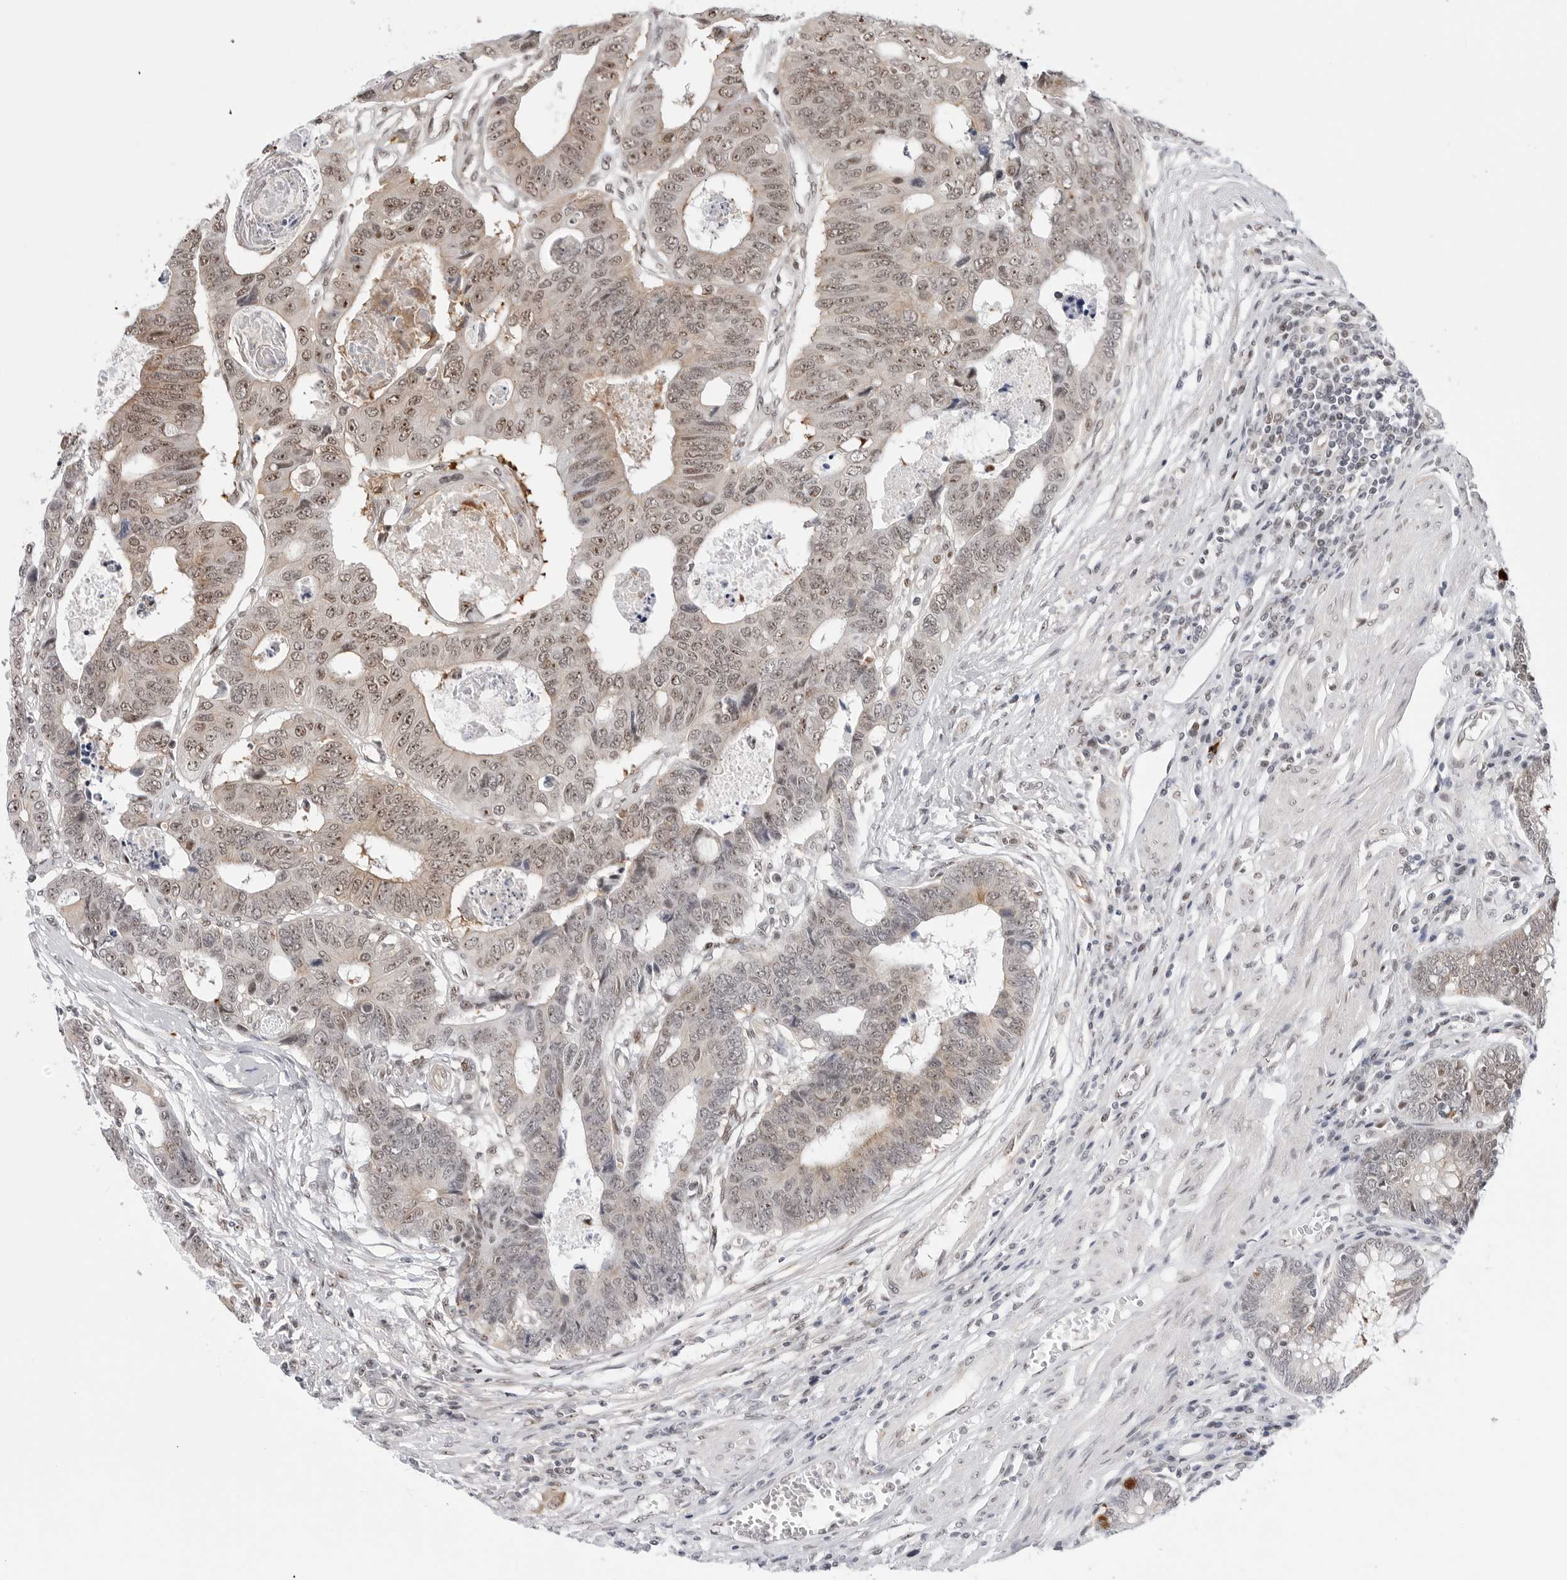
{"staining": {"intensity": "moderate", "quantity": "25%-75%", "location": "cytoplasmic/membranous,nuclear"}, "tissue": "colorectal cancer", "cell_type": "Tumor cells", "image_type": "cancer", "snomed": [{"axis": "morphology", "description": "Adenocarcinoma, NOS"}, {"axis": "topography", "description": "Rectum"}], "caption": "Immunohistochemical staining of colorectal cancer (adenocarcinoma) exhibits moderate cytoplasmic/membranous and nuclear protein positivity in approximately 25%-75% of tumor cells. (IHC, brightfield microscopy, high magnification).", "gene": "C1orf162", "patient": {"sex": "male", "age": 84}}